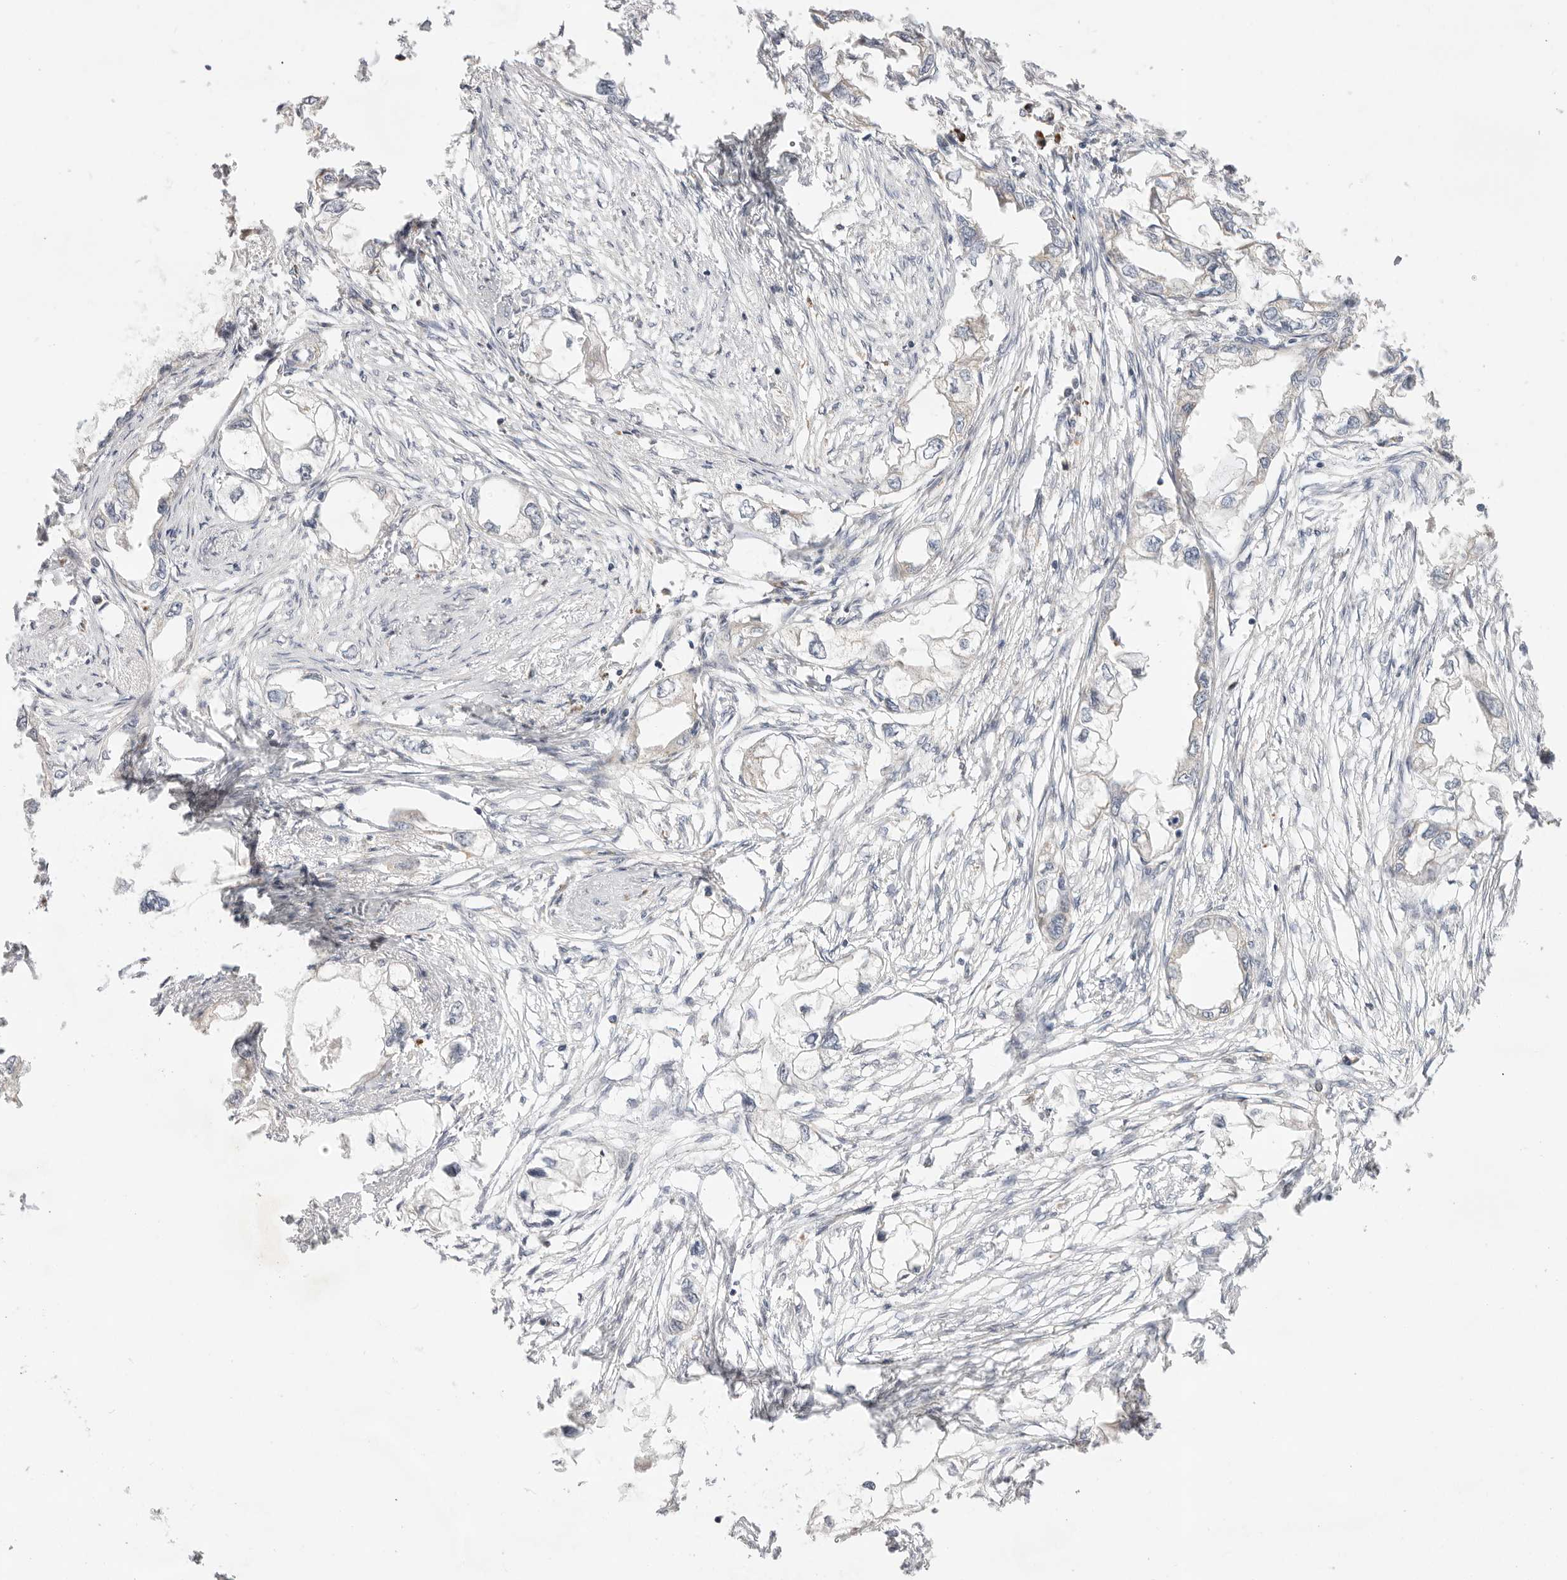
{"staining": {"intensity": "negative", "quantity": "none", "location": "none"}, "tissue": "endometrial cancer", "cell_type": "Tumor cells", "image_type": "cancer", "snomed": [{"axis": "morphology", "description": "Adenocarcinoma, NOS"}, {"axis": "morphology", "description": "Adenocarcinoma, metastatic, NOS"}, {"axis": "topography", "description": "Adipose tissue"}, {"axis": "topography", "description": "Endometrium"}], "caption": "Metastatic adenocarcinoma (endometrial) was stained to show a protein in brown. There is no significant expression in tumor cells. The staining is performed using DAB brown chromogen with nuclei counter-stained in using hematoxylin.", "gene": "USH1C", "patient": {"sex": "female", "age": 67}}